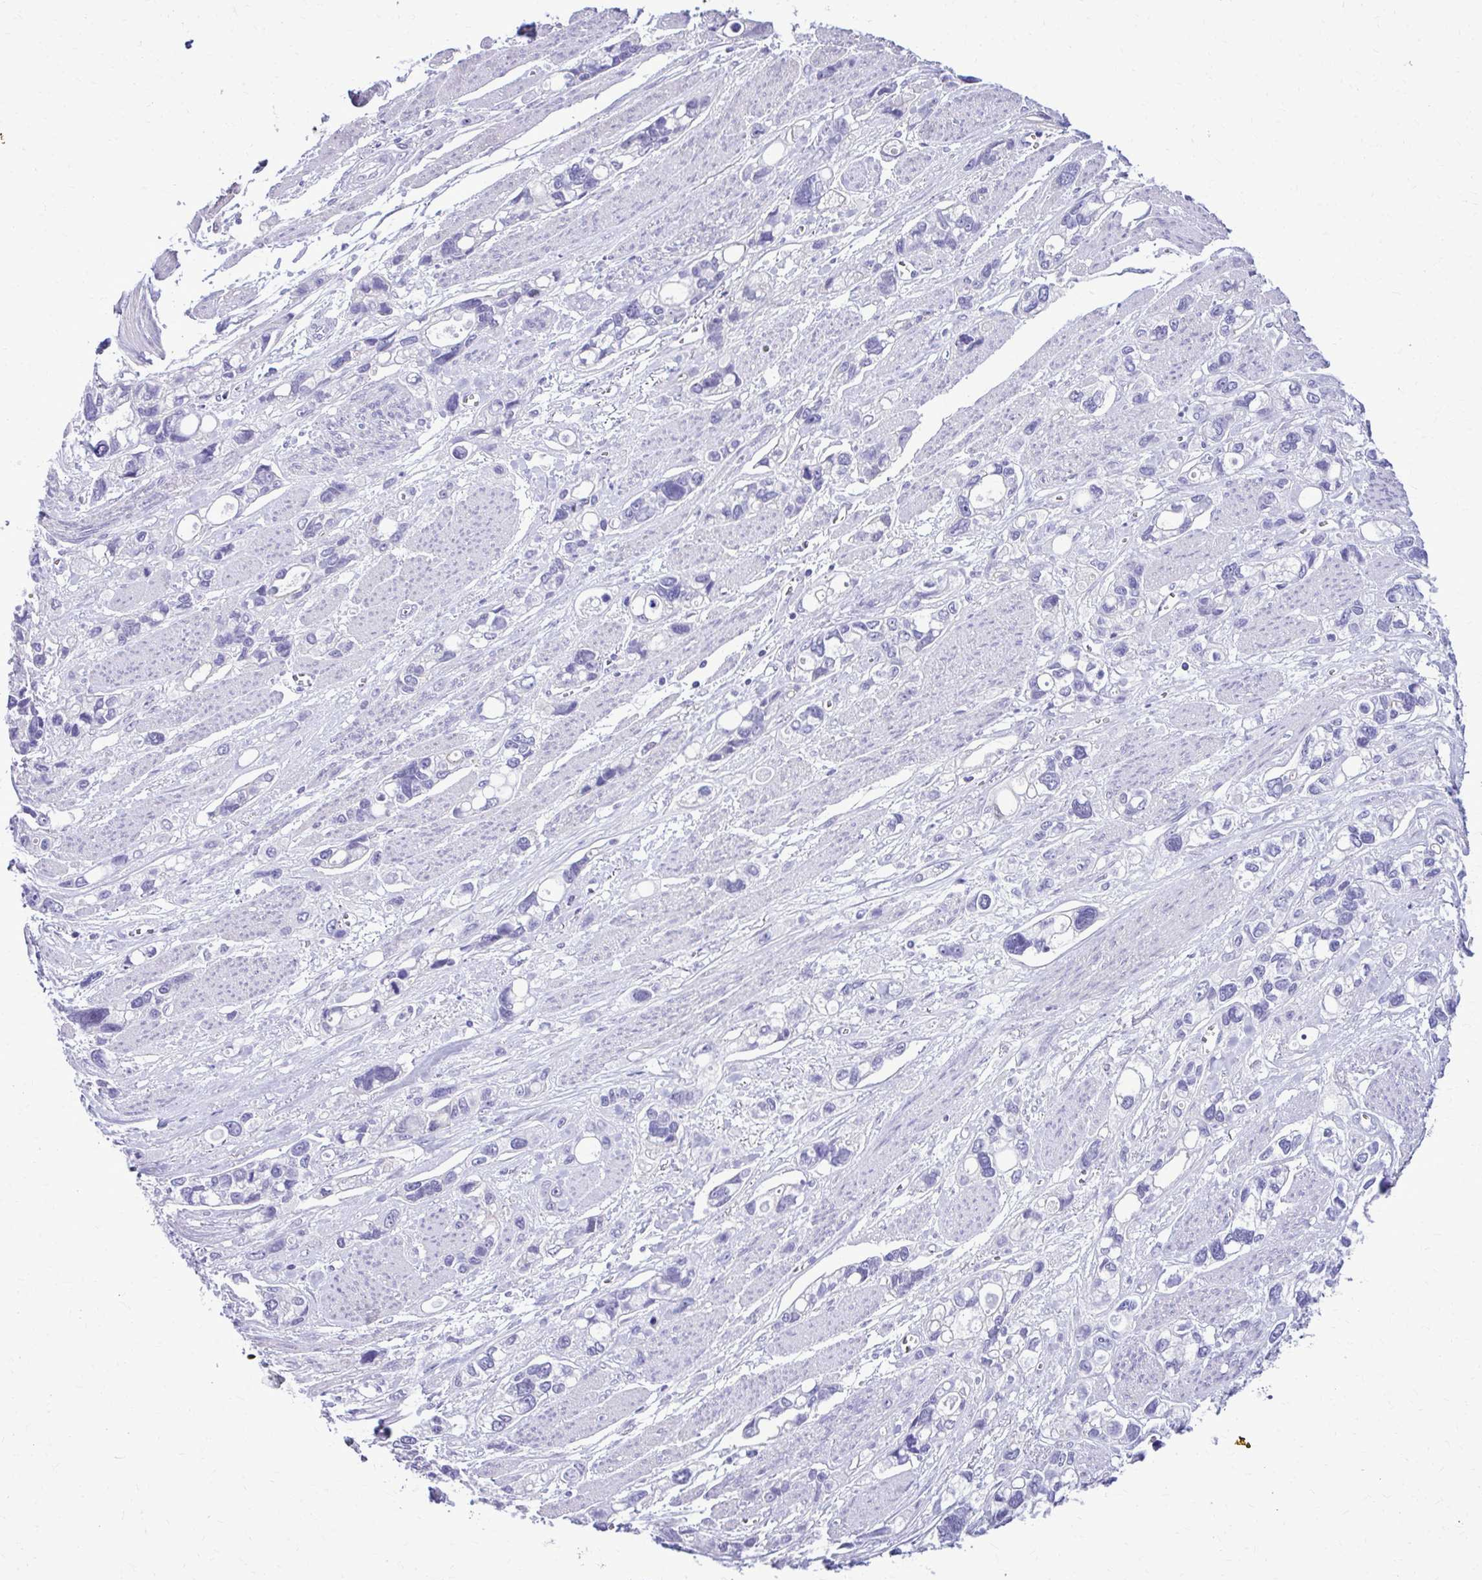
{"staining": {"intensity": "negative", "quantity": "none", "location": "none"}, "tissue": "stomach cancer", "cell_type": "Tumor cells", "image_type": "cancer", "snomed": [{"axis": "morphology", "description": "Adenocarcinoma, NOS"}, {"axis": "topography", "description": "Stomach, upper"}], "caption": "A high-resolution photomicrograph shows IHC staining of stomach adenocarcinoma, which demonstrates no significant expression in tumor cells.", "gene": "RASL11B", "patient": {"sex": "female", "age": 81}}